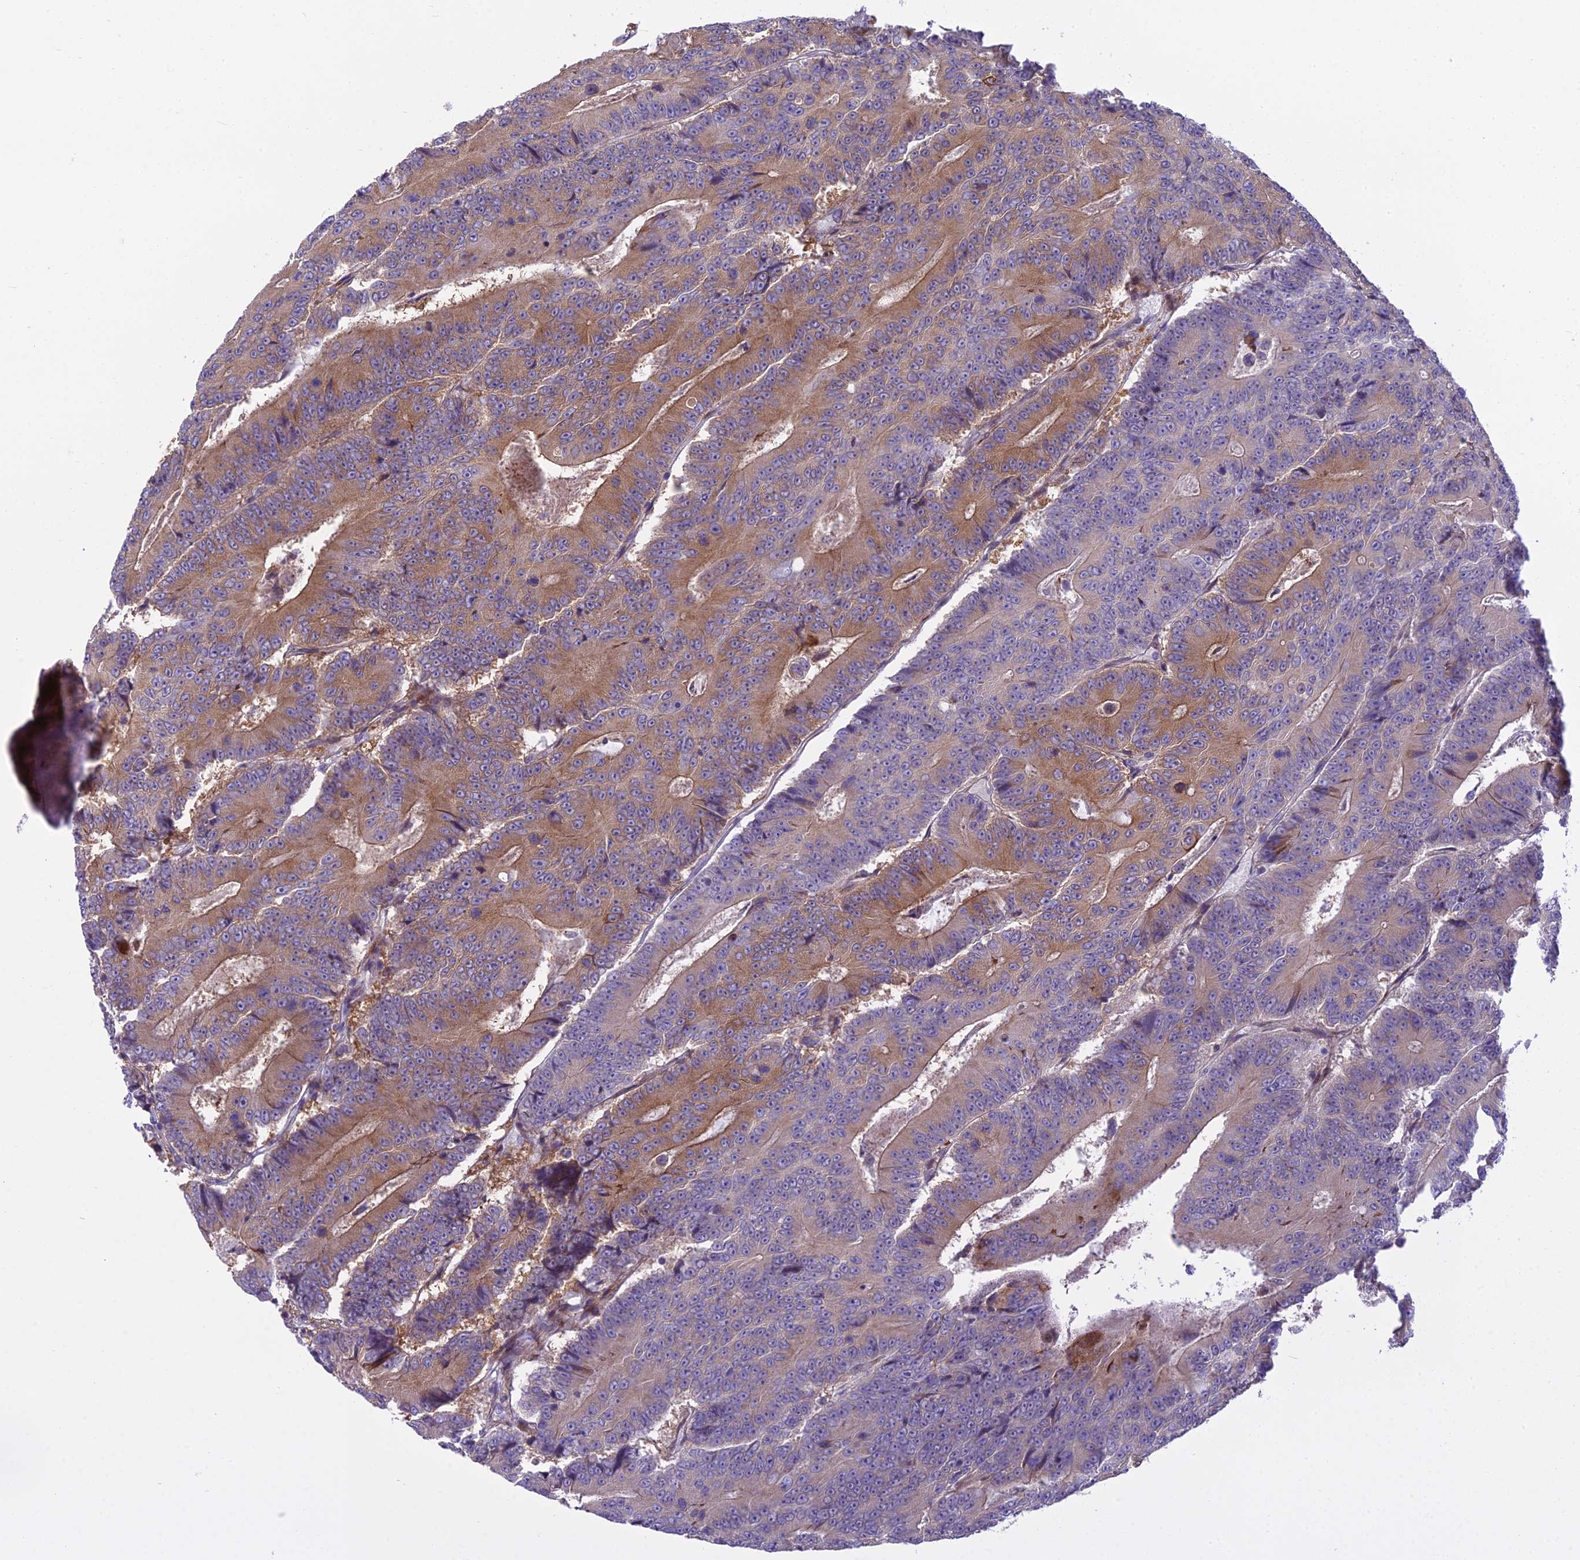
{"staining": {"intensity": "moderate", "quantity": ">75%", "location": "cytoplasmic/membranous"}, "tissue": "colorectal cancer", "cell_type": "Tumor cells", "image_type": "cancer", "snomed": [{"axis": "morphology", "description": "Adenocarcinoma, NOS"}, {"axis": "topography", "description": "Colon"}], "caption": "Protein analysis of adenocarcinoma (colorectal) tissue displays moderate cytoplasmic/membranous positivity in about >75% of tumor cells.", "gene": "PCDHB14", "patient": {"sex": "male", "age": 83}}